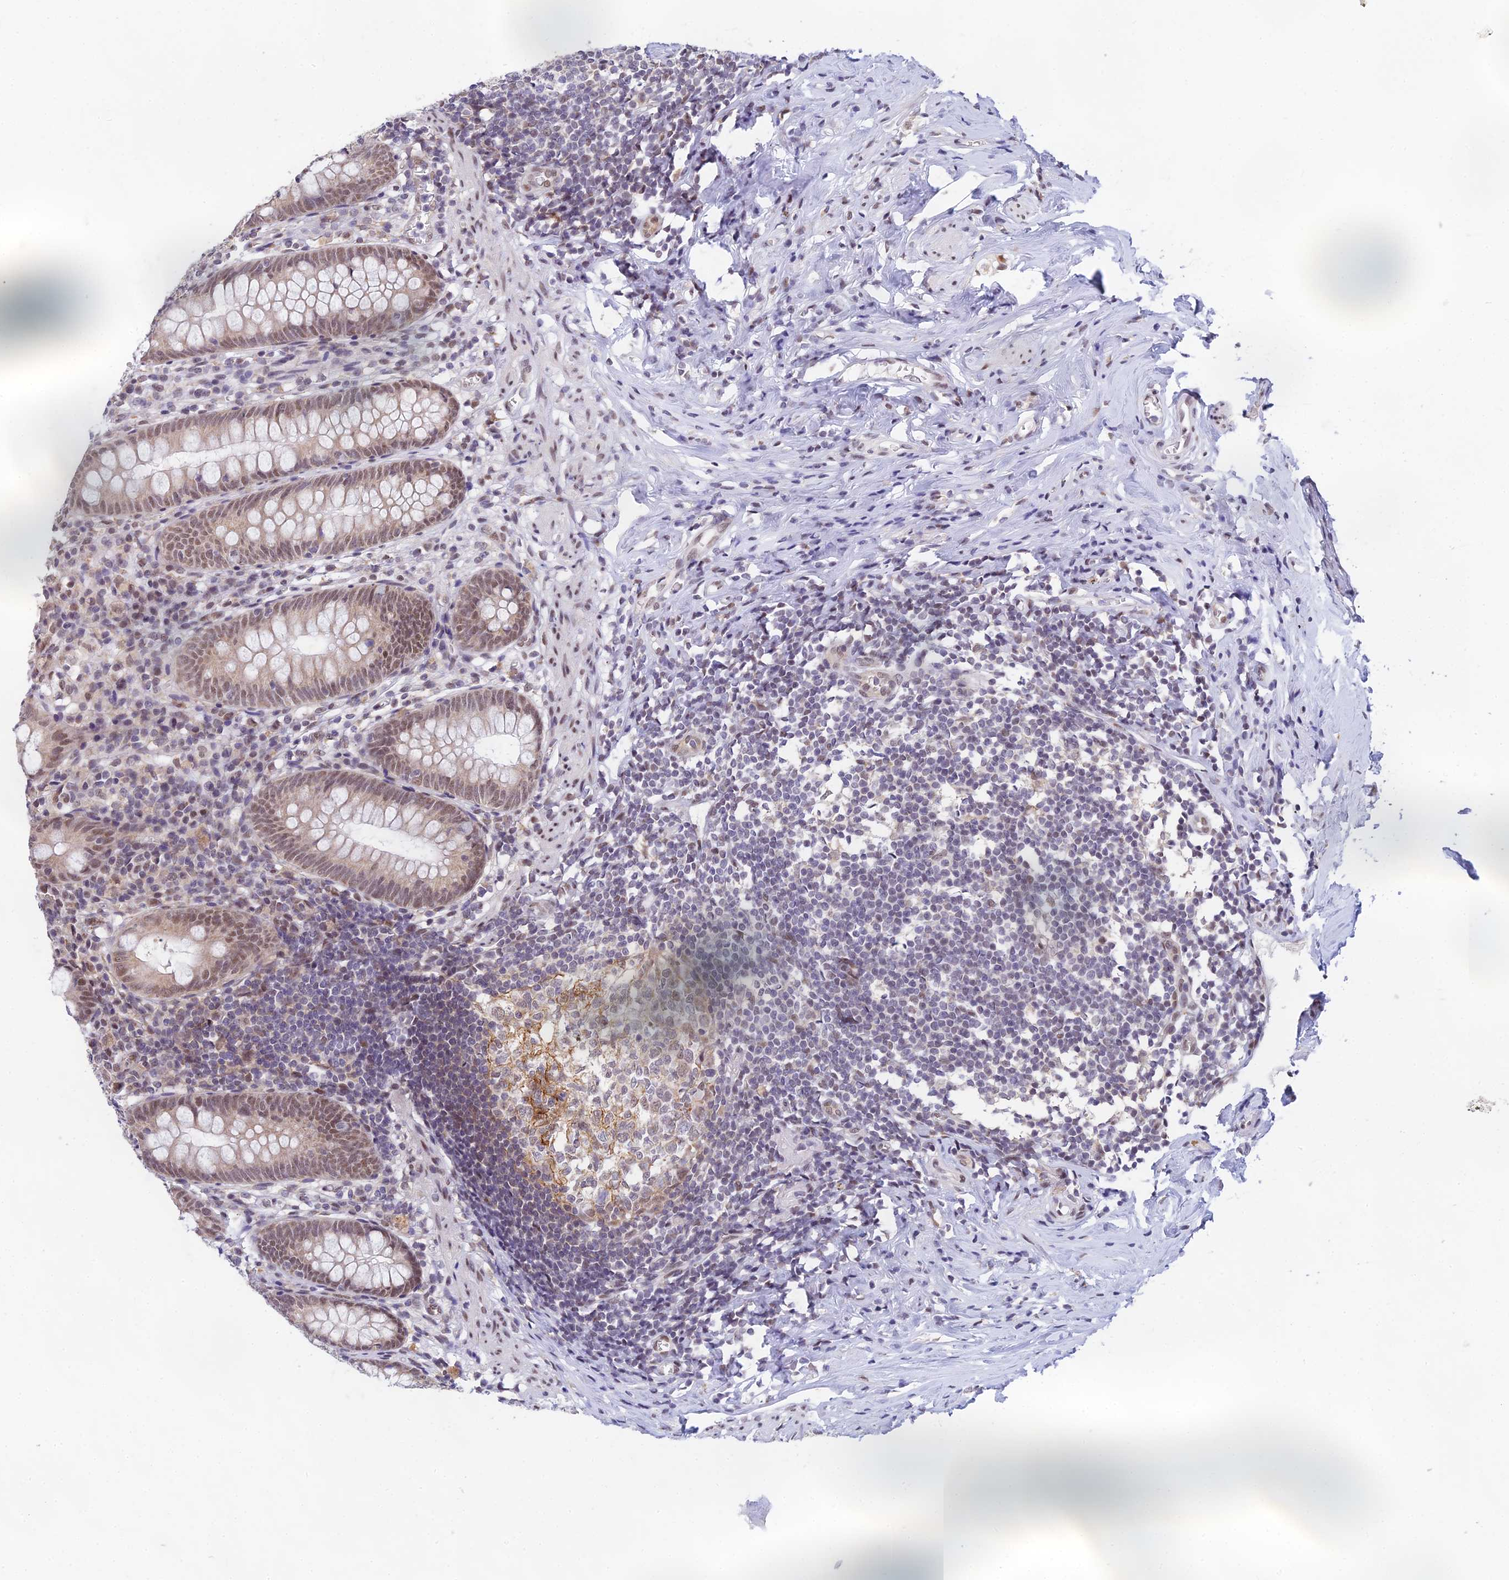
{"staining": {"intensity": "moderate", "quantity": ">75%", "location": "nuclear"}, "tissue": "appendix", "cell_type": "Glandular cells", "image_type": "normal", "snomed": [{"axis": "morphology", "description": "Normal tissue, NOS"}, {"axis": "topography", "description": "Appendix"}], "caption": "The image shows staining of benign appendix, revealing moderate nuclear protein expression (brown color) within glandular cells.", "gene": "C2orf49", "patient": {"sex": "female", "age": 51}}